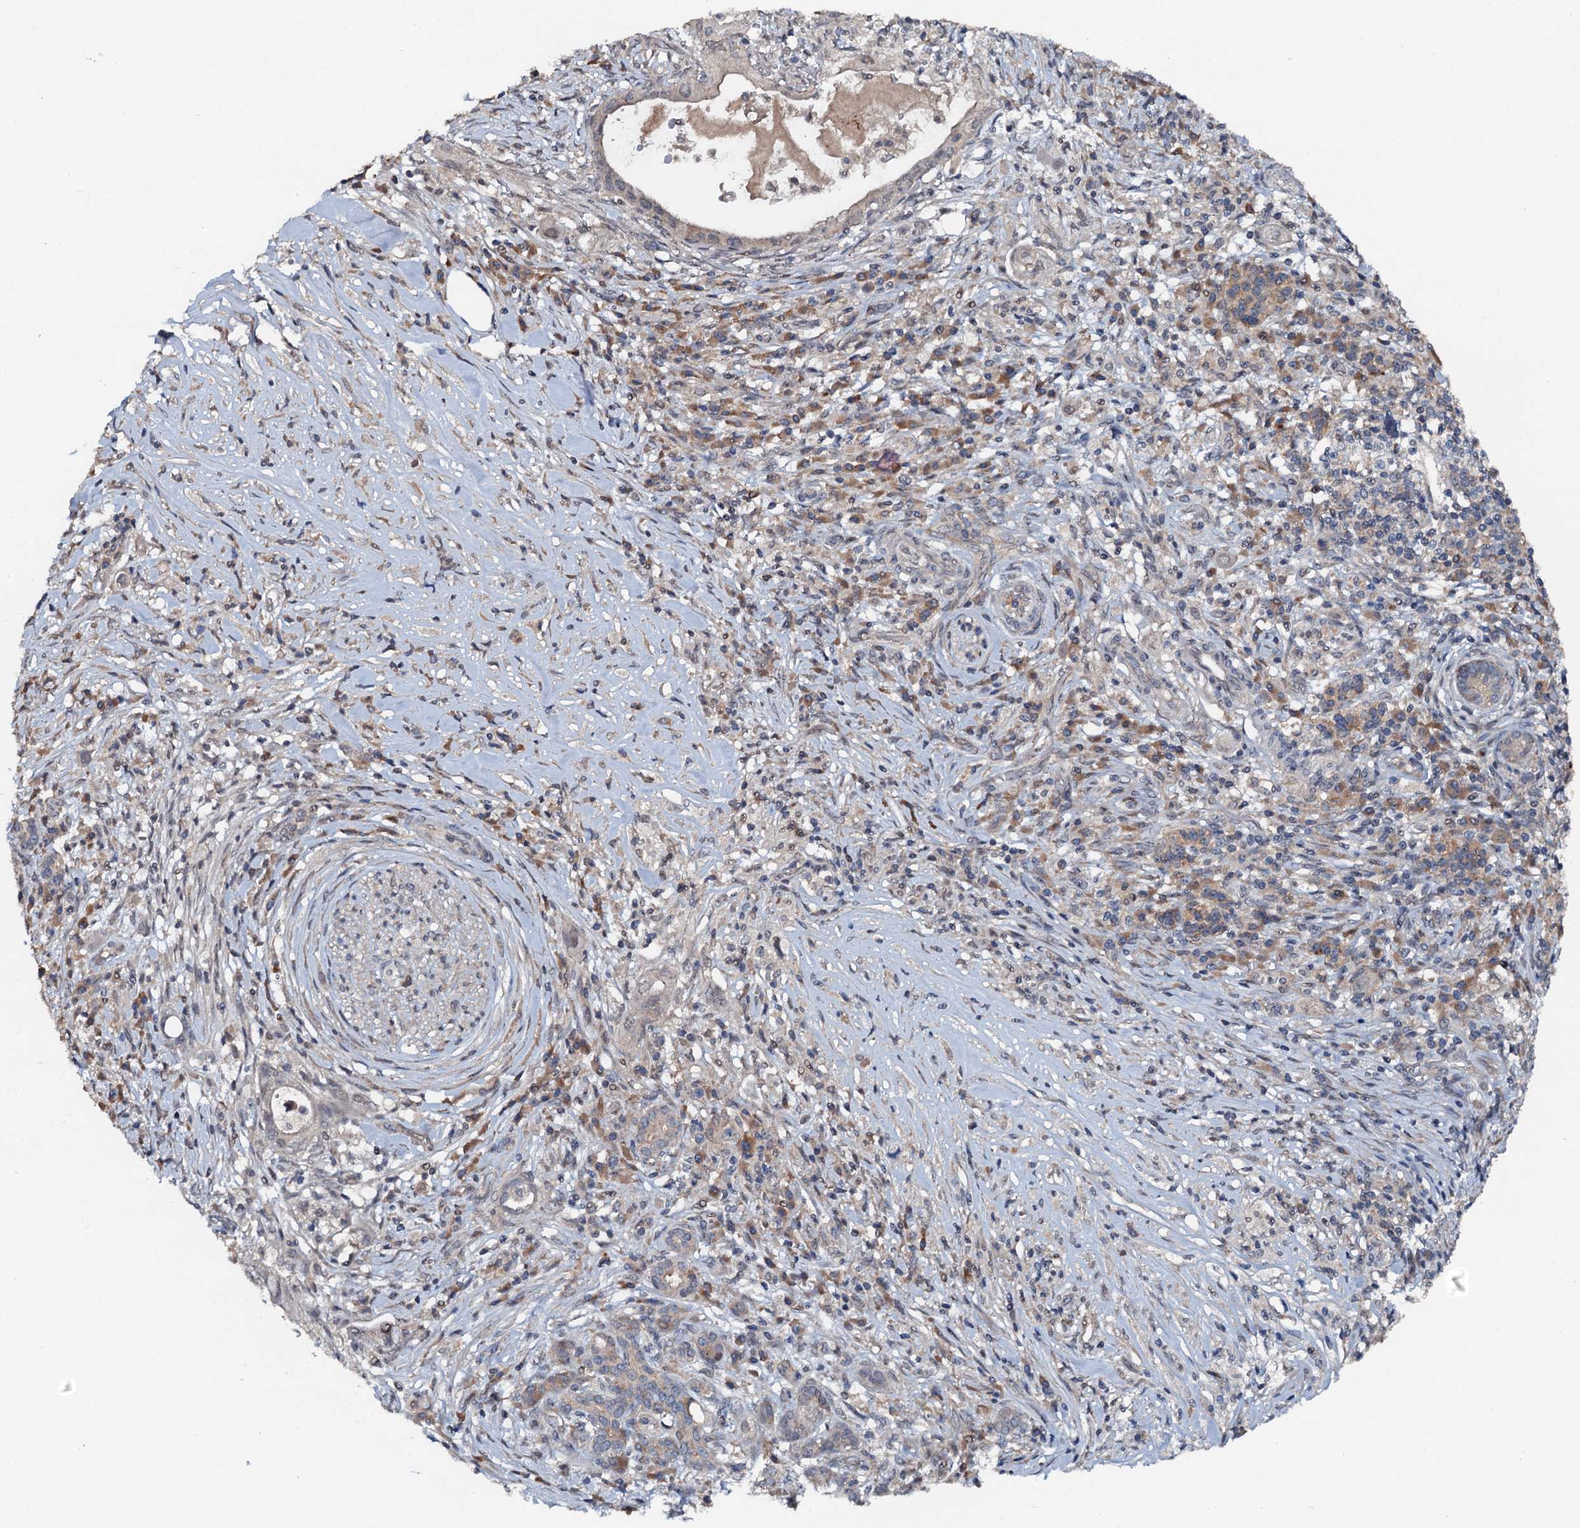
{"staining": {"intensity": "negative", "quantity": "none", "location": "none"}, "tissue": "pancreatic cancer", "cell_type": "Tumor cells", "image_type": "cancer", "snomed": [{"axis": "morphology", "description": "Adenocarcinoma, NOS"}, {"axis": "topography", "description": "Pancreas"}], "caption": "The micrograph demonstrates no significant staining in tumor cells of pancreatic cancer (adenocarcinoma). Nuclei are stained in blue.", "gene": "FLYWCH1", "patient": {"sex": "female", "age": 73}}